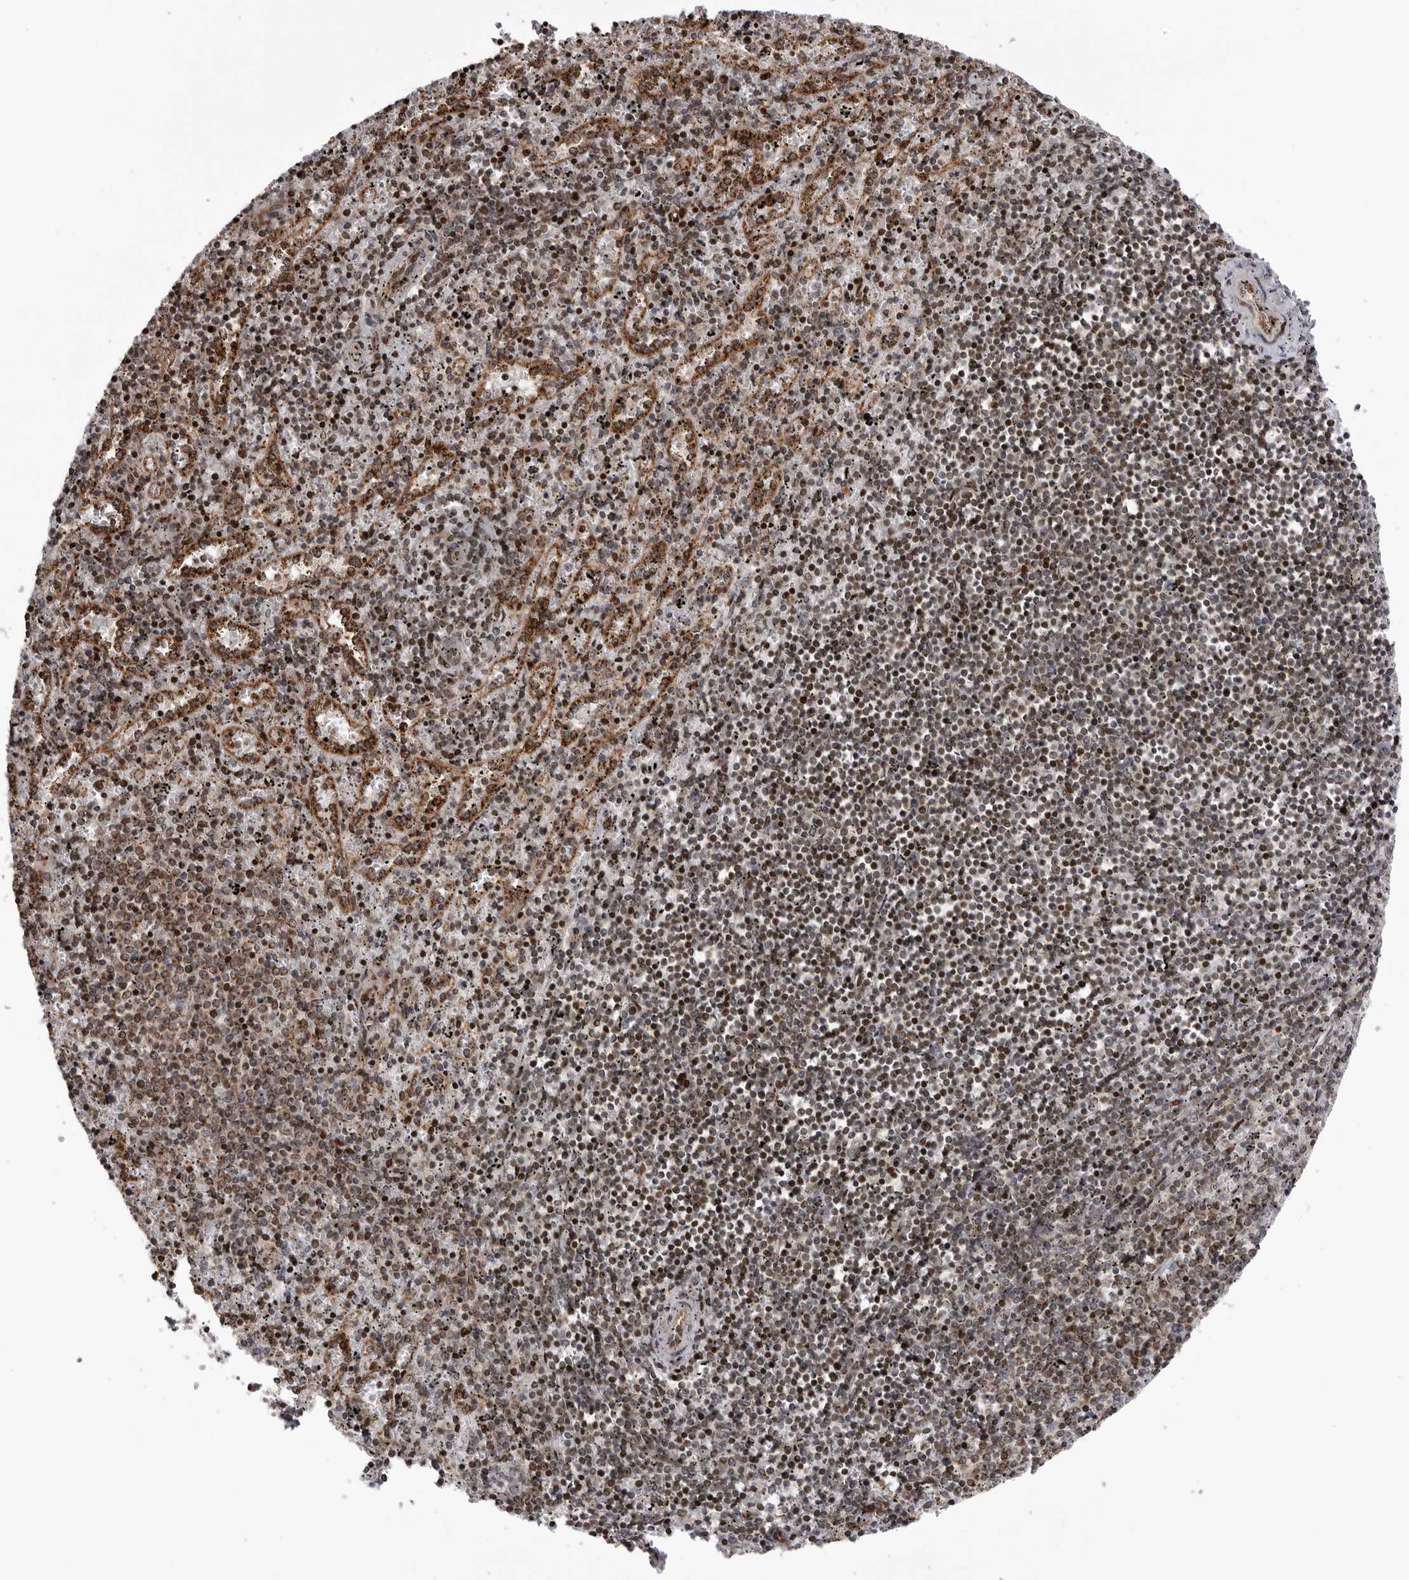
{"staining": {"intensity": "moderate", "quantity": "25%-75%", "location": "nuclear"}, "tissue": "spleen", "cell_type": "Cells in red pulp", "image_type": "normal", "snomed": [{"axis": "morphology", "description": "Normal tissue, NOS"}, {"axis": "topography", "description": "Spleen"}], "caption": "Moderate nuclear protein positivity is seen in about 25%-75% of cells in red pulp in spleen.", "gene": "ABL1", "patient": {"sex": "male", "age": 11}}